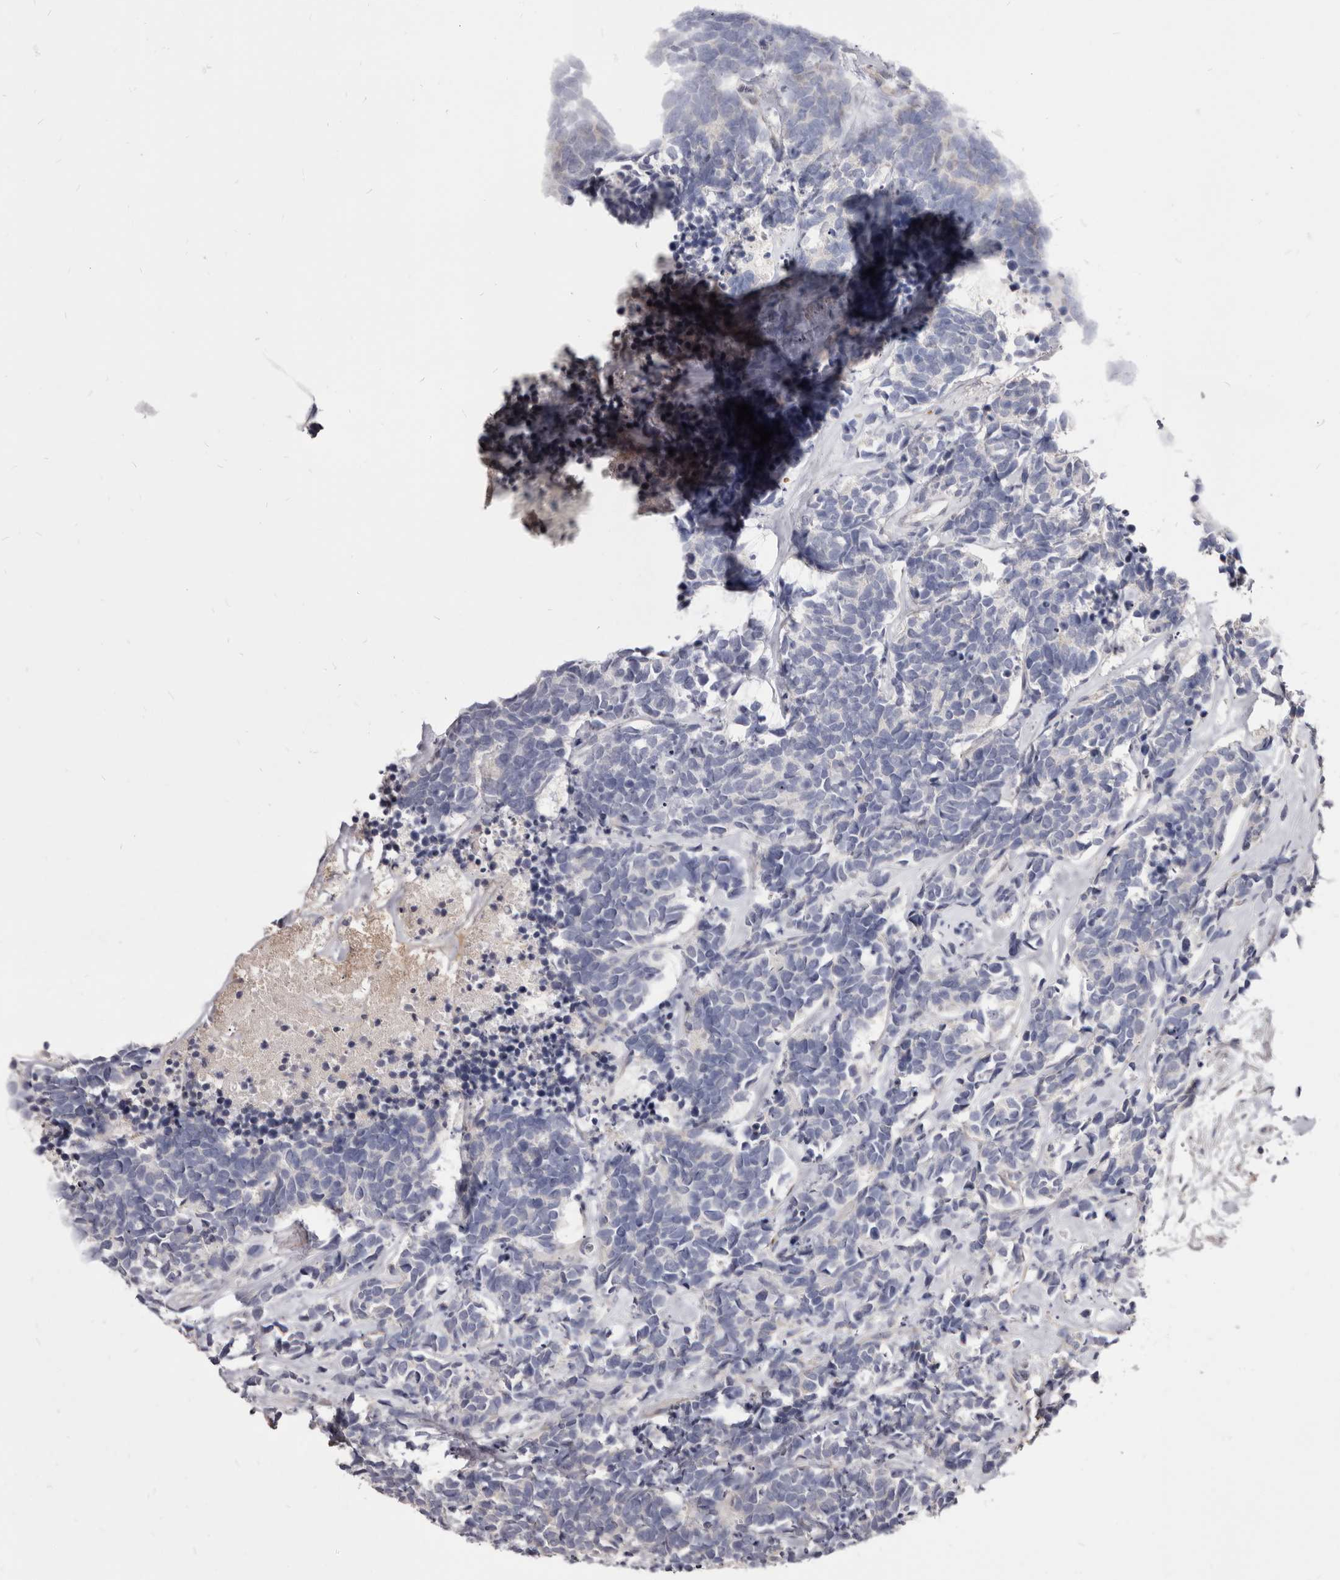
{"staining": {"intensity": "negative", "quantity": "none", "location": "none"}, "tissue": "carcinoid", "cell_type": "Tumor cells", "image_type": "cancer", "snomed": [{"axis": "morphology", "description": "Carcinoma, NOS"}, {"axis": "morphology", "description": "Carcinoid, malignant, NOS"}, {"axis": "topography", "description": "Urinary bladder"}], "caption": "There is no significant expression in tumor cells of carcinoid.", "gene": "FAS", "patient": {"sex": "male", "age": 57}}